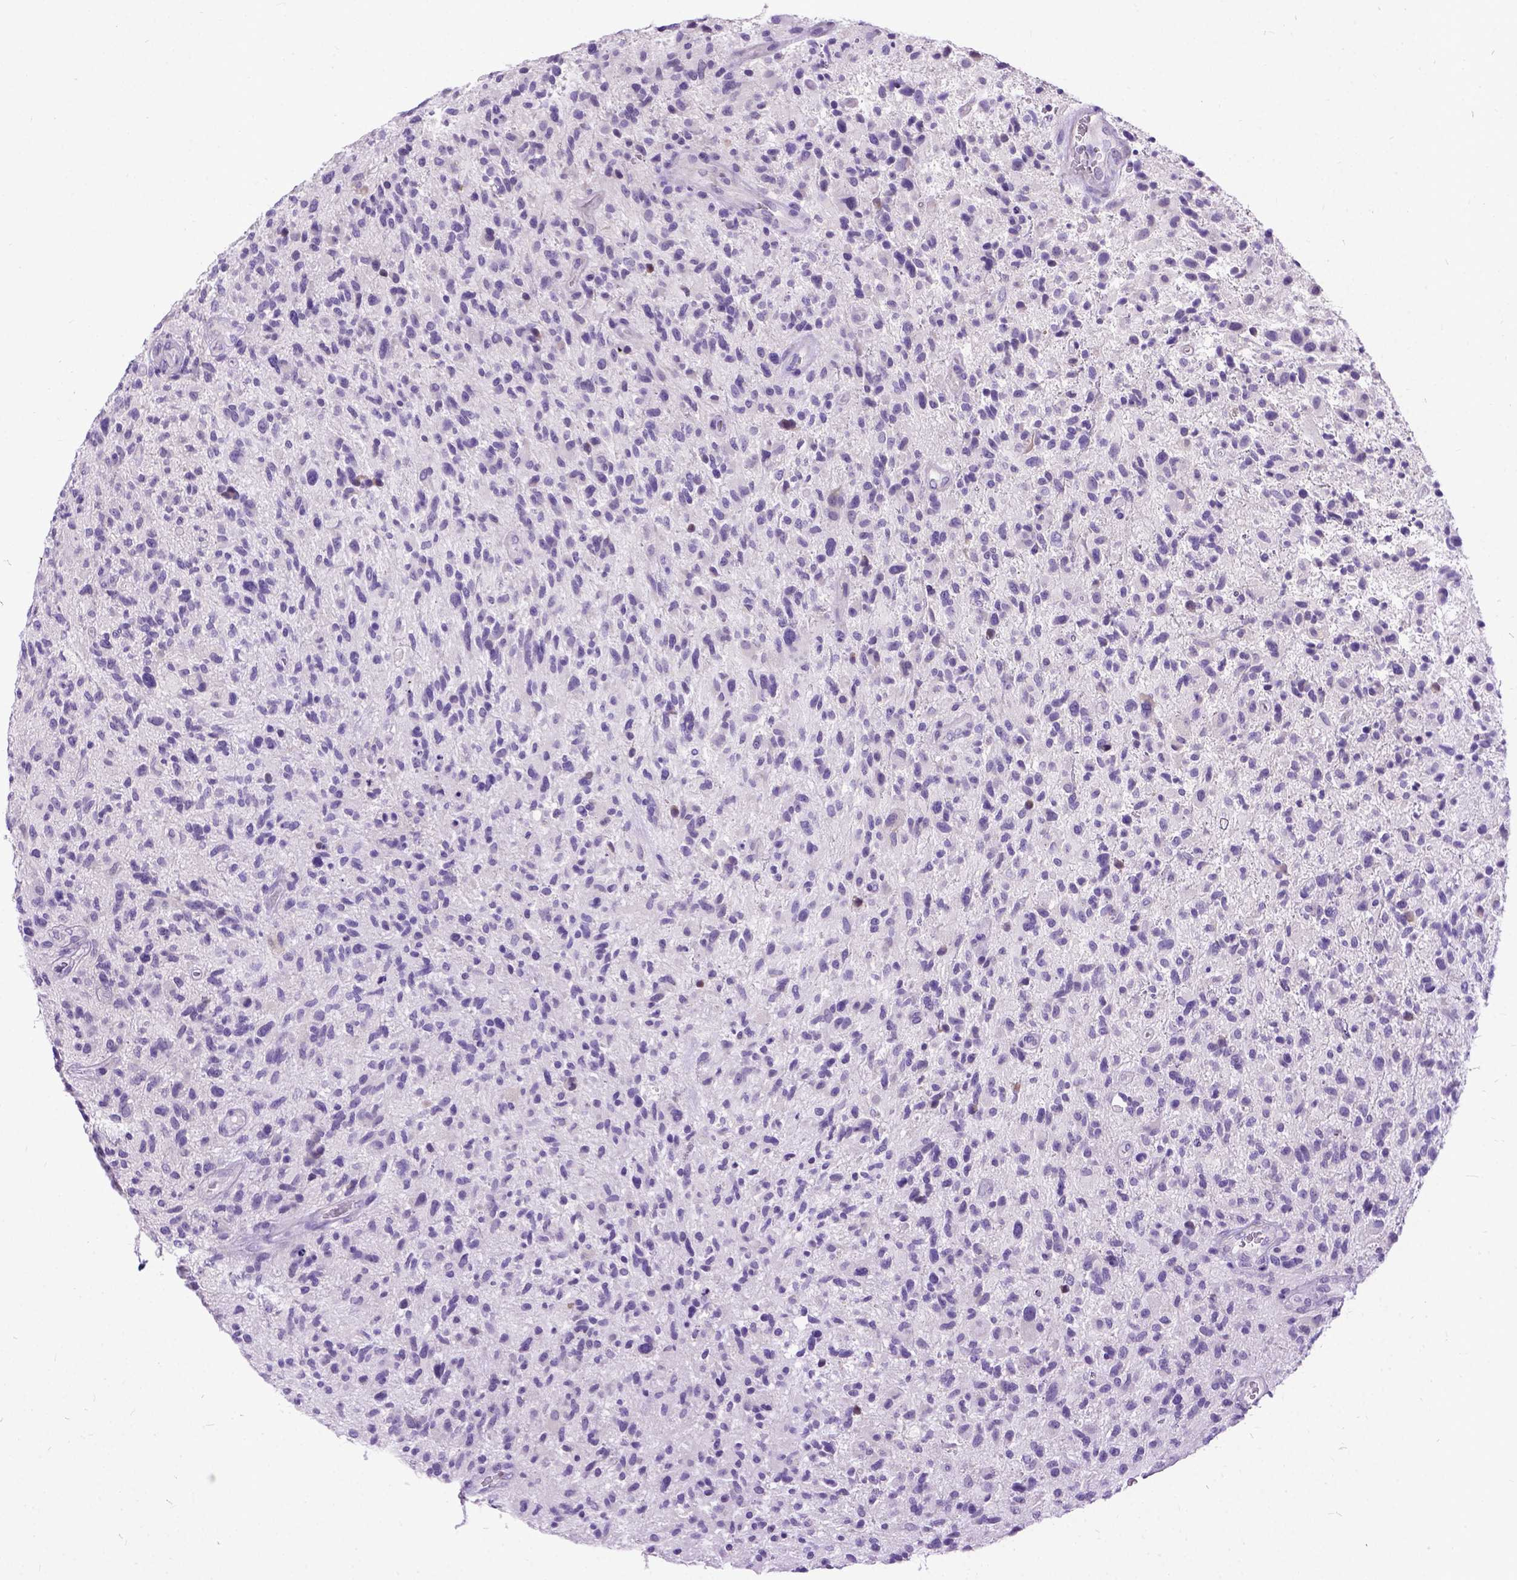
{"staining": {"intensity": "negative", "quantity": "none", "location": "none"}, "tissue": "glioma", "cell_type": "Tumor cells", "image_type": "cancer", "snomed": [{"axis": "morphology", "description": "Glioma, malignant, High grade"}, {"axis": "topography", "description": "Brain"}], "caption": "A high-resolution micrograph shows IHC staining of malignant glioma (high-grade), which shows no significant expression in tumor cells. Brightfield microscopy of immunohistochemistry stained with DAB (brown) and hematoxylin (blue), captured at high magnification.", "gene": "NEUROD4", "patient": {"sex": "male", "age": 47}}